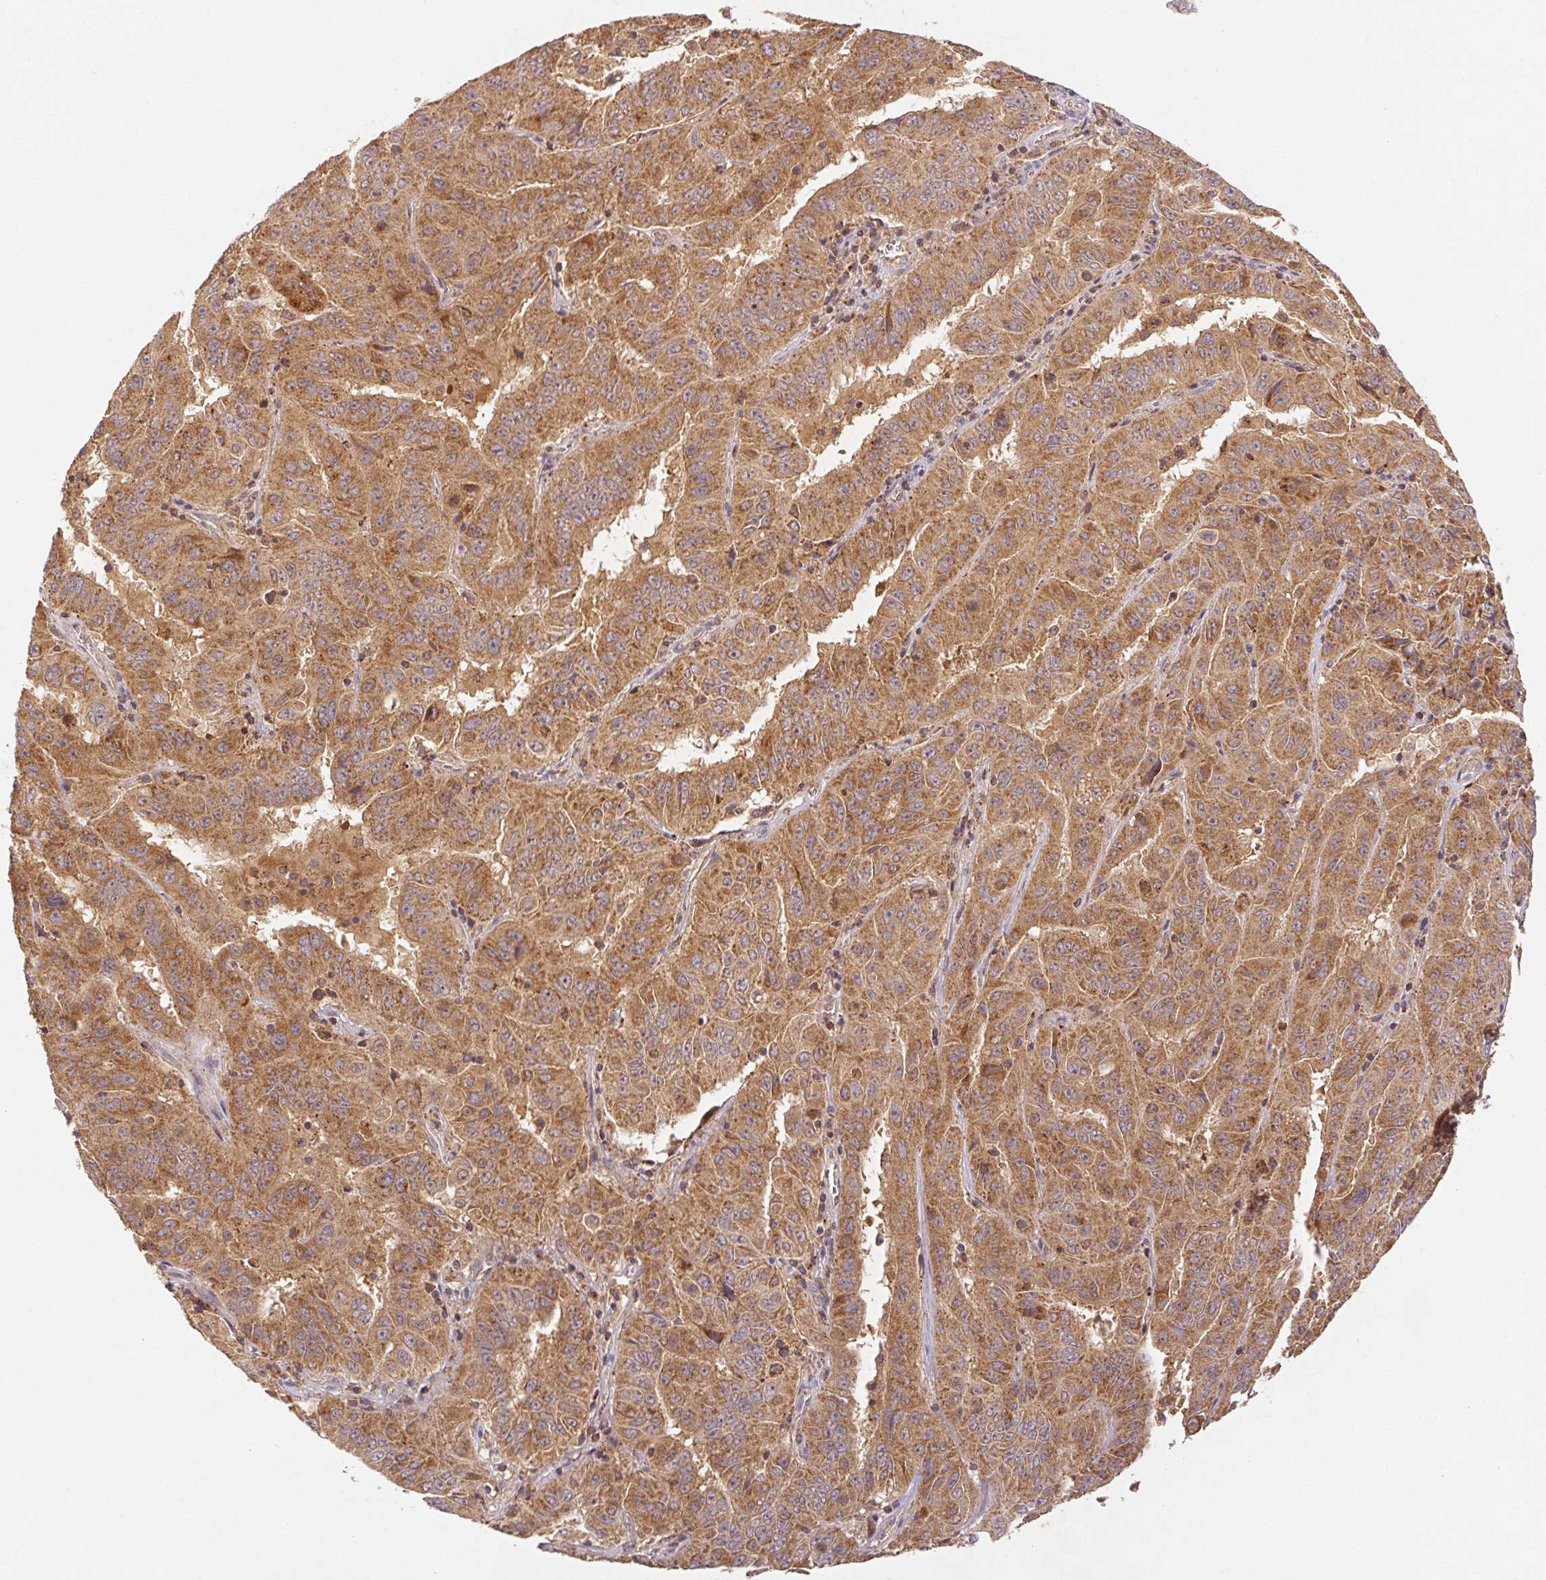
{"staining": {"intensity": "moderate", "quantity": ">75%", "location": "cytoplasmic/membranous"}, "tissue": "pancreatic cancer", "cell_type": "Tumor cells", "image_type": "cancer", "snomed": [{"axis": "morphology", "description": "Adenocarcinoma, NOS"}, {"axis": "topography", "description": "Pancreas"}], "caption": "DAB (3,3'-diaminobenzidine) immunohistochemical staining of adenocarcinoma (pancreatic) displays moderate cytoplasmic/membranous protein staining in about >75% of tumor cells.", "gene": "MTHFD1", "patient": {"sex": "male", "age": 63}}